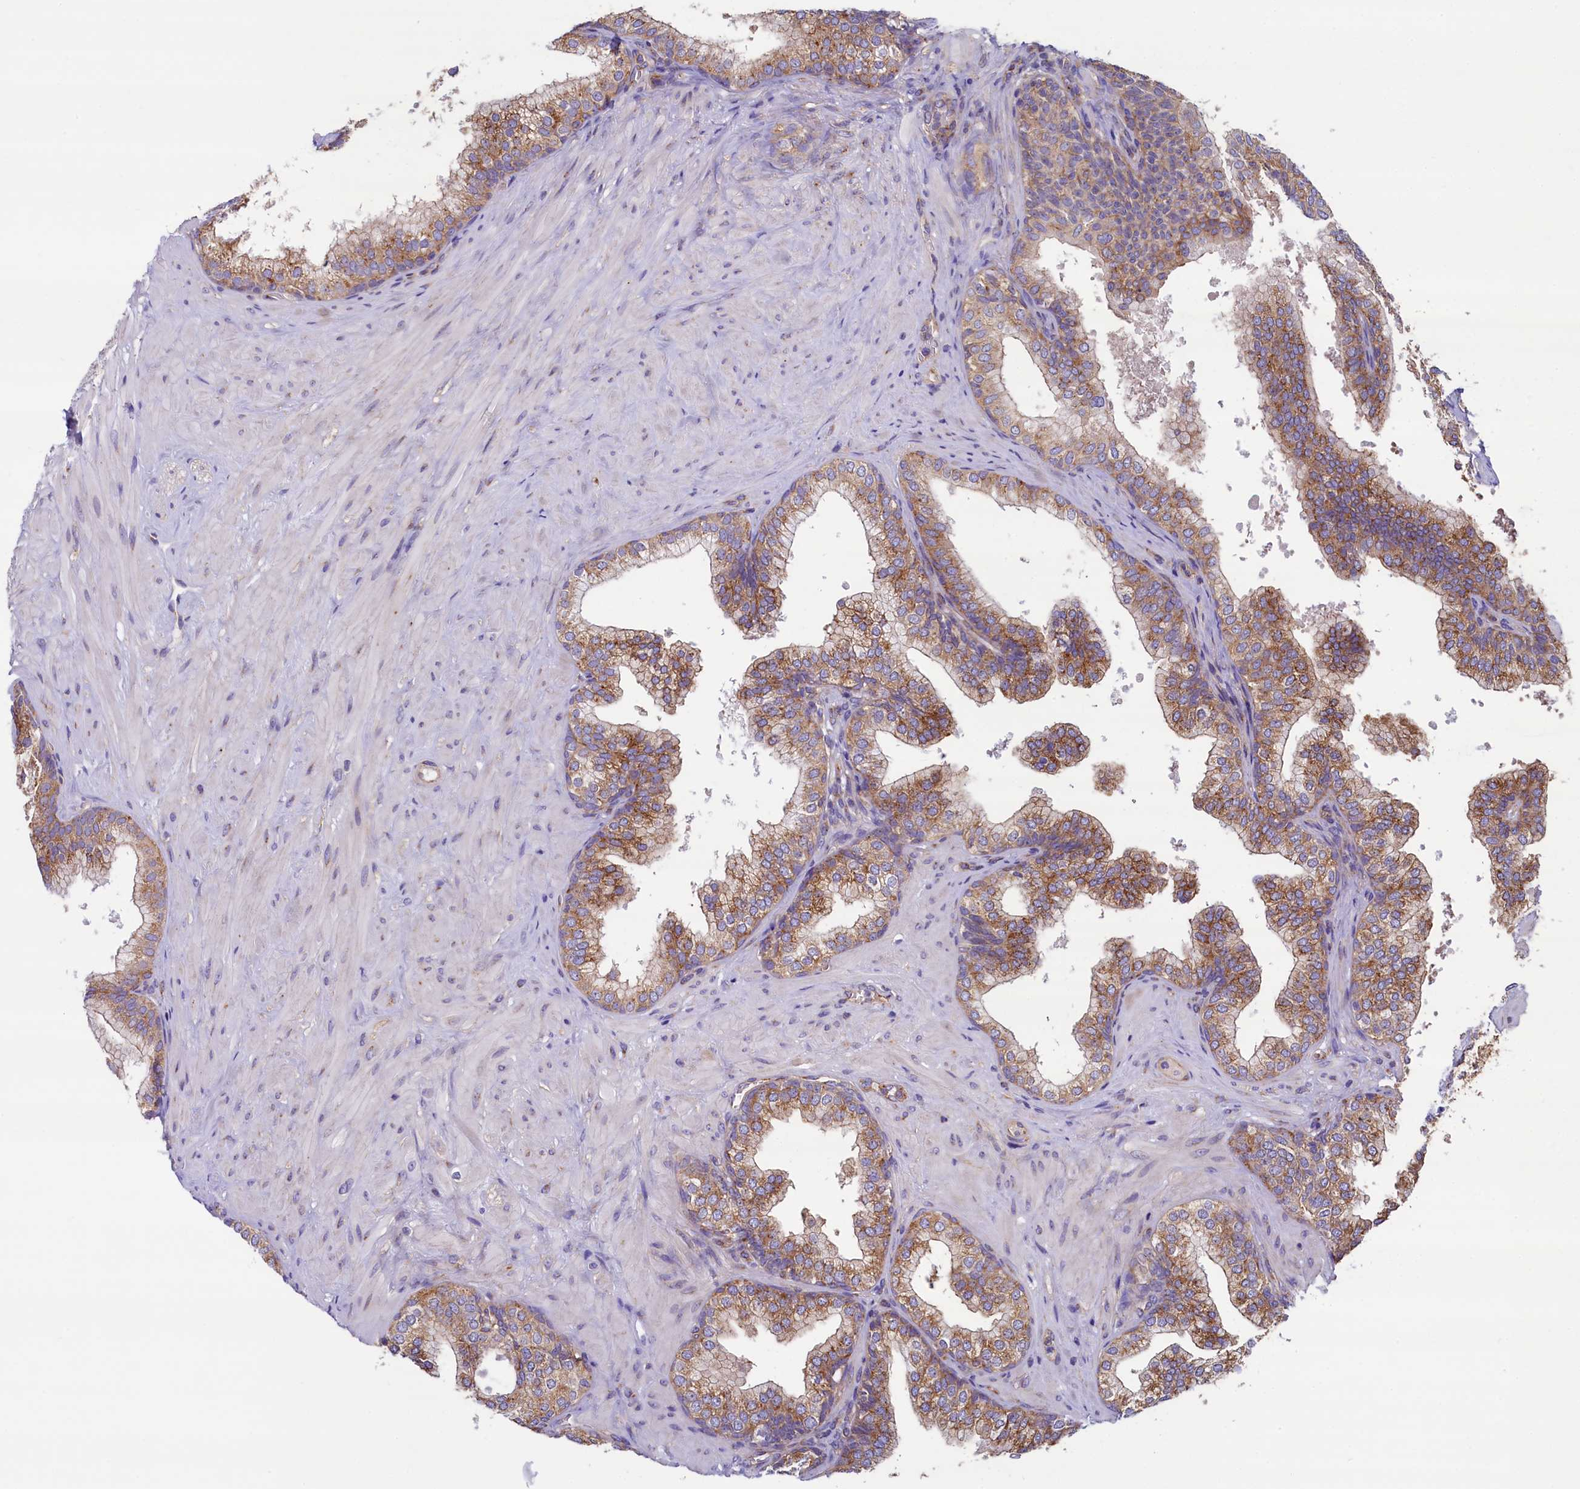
{"staining": {"intensity": "moderate", "quantity": ">75%", "location": "cytoplasmic/membranous"}, "tissue": "prostate", "cell_type": "Glandular cells", "image_type": "normal", "snomed": [{"axis": "morphology", "description": "Normal tissue, NOS"}, {"axis": "topography", "description": "Prostate"}], "caption": "A brown stain labels moderate cytoplasmic/membranous staining of a protein in glandular cells of benign human prostate. (DAB (3,3'-diaminobenzidine) IHC, brown staining for protein, blue staining for nuclei).", "gene": "GPR21", "patient": {"sex": "male", "age": 60}}